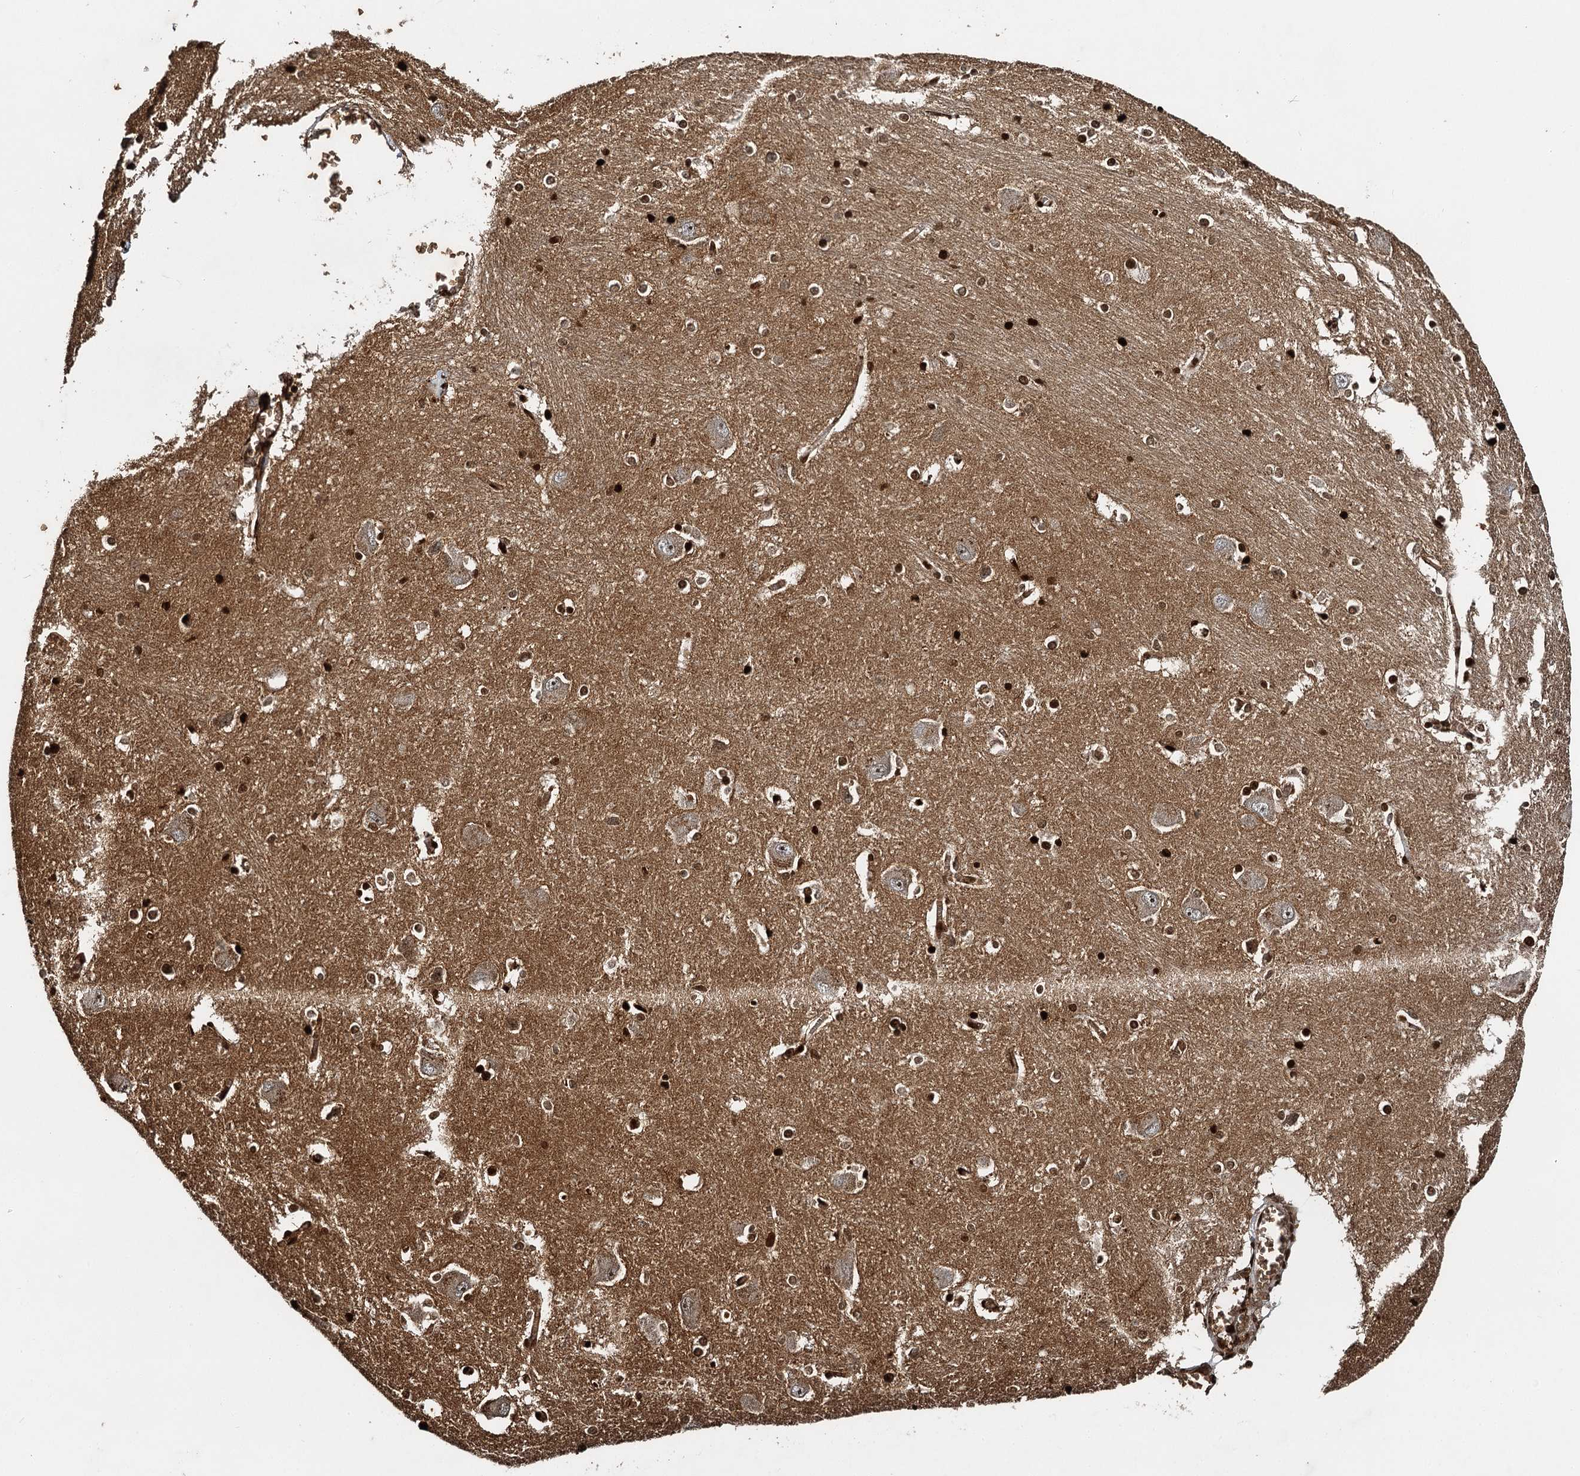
{"staining": {"intensity": "strong", "quantity": ">75%", "location": "nuclear"}, "tissue": "caudate", "cell_type": "Glial cells", "image_type": "normal", "snomed": [{"axis": "morphology", "description": "Normal tissue, NOS"}, {"axis": "topography", "description": "Lateral ventricle wall"}], "caption": "Protein staining by immunohistochemistry (IHC) demonstrates strong nuclear positivity in about >75% of glial cells in benign caudate.", "gene": "BCS1L", "patient": {"sex": "male", "age": 37}}